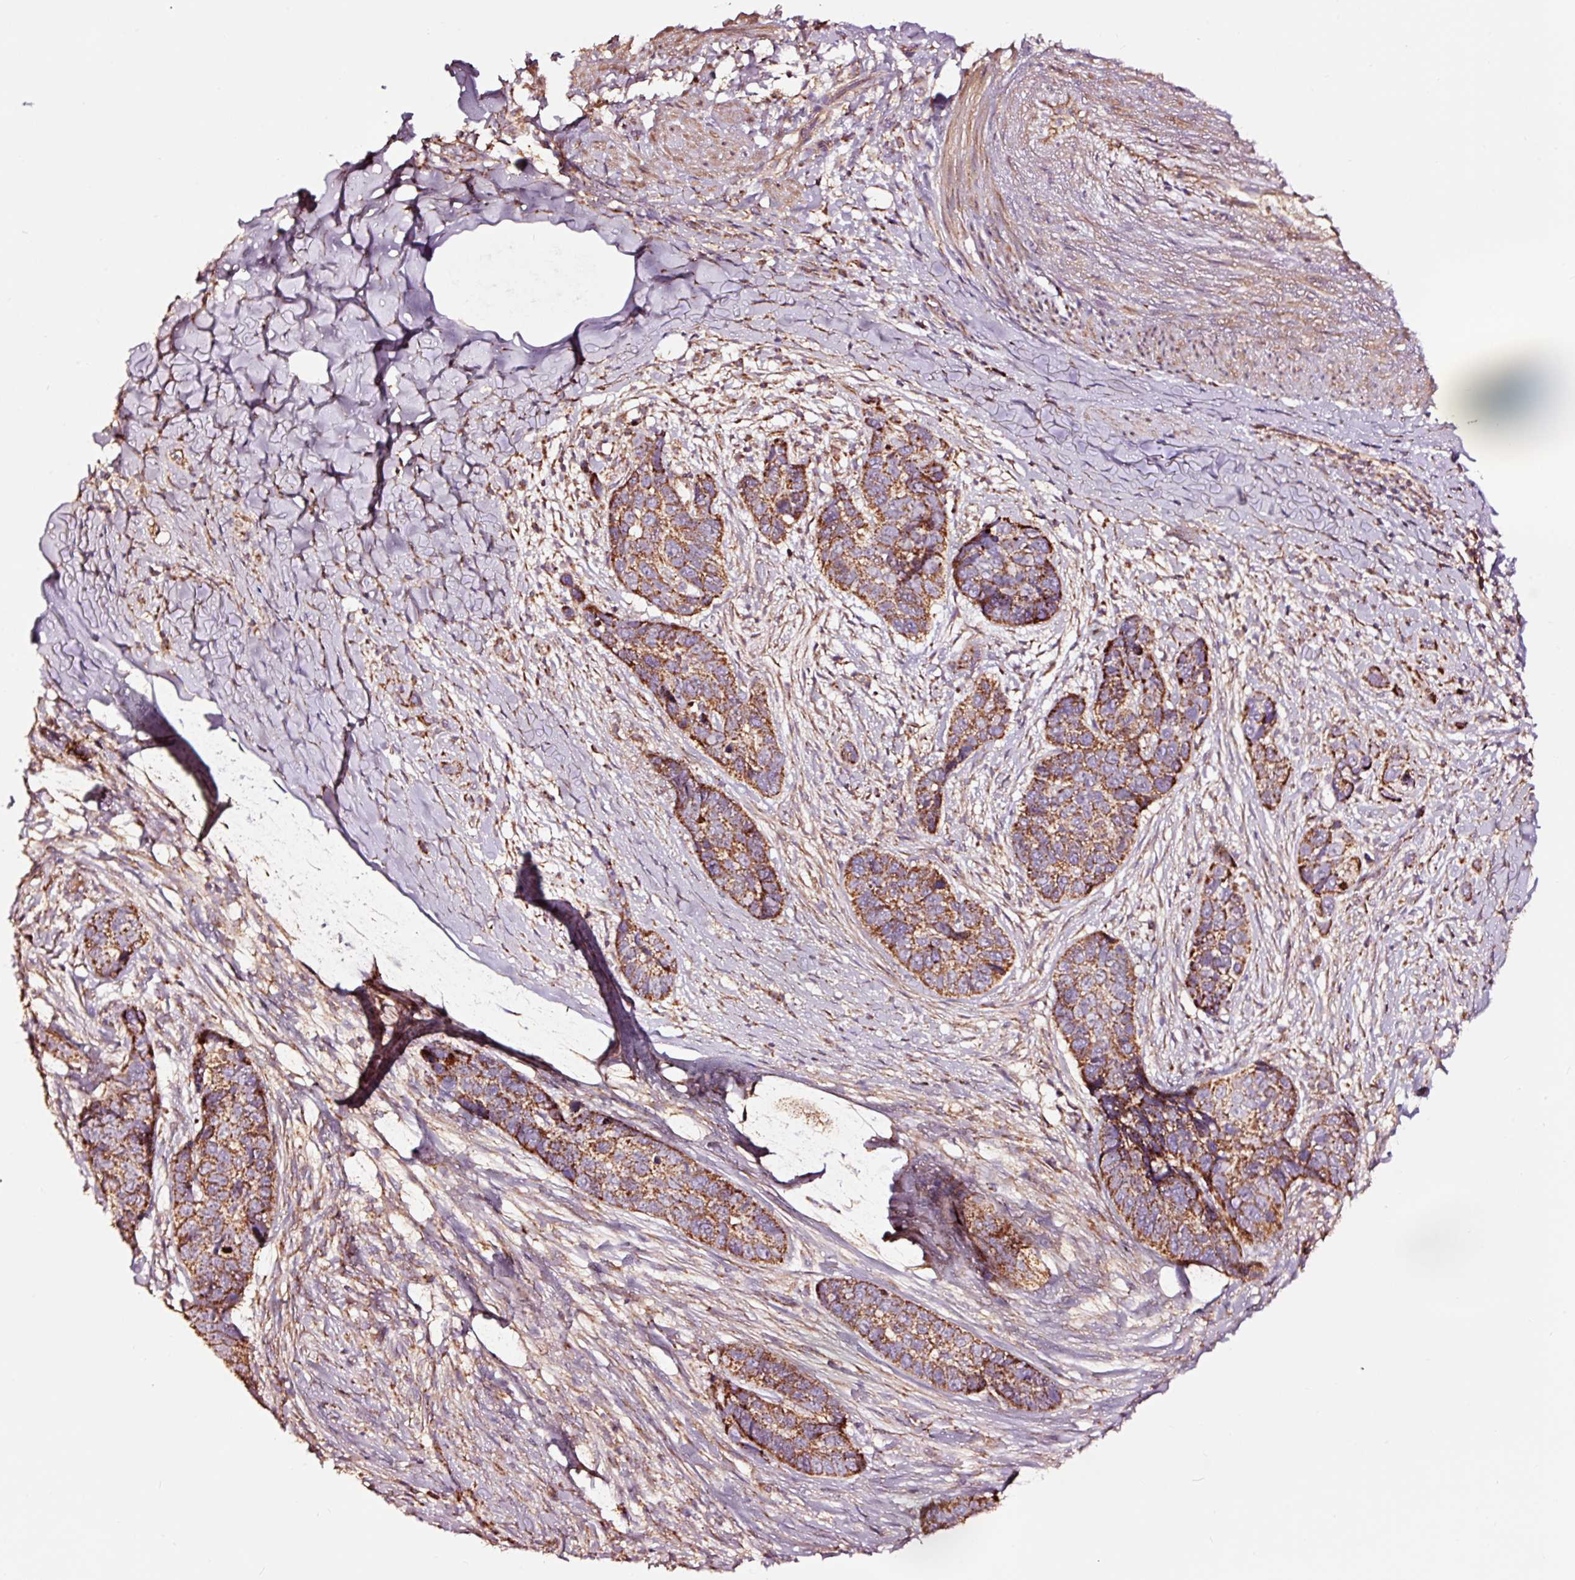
{"staining": {"intensity": "moderate", "quantity": ">75%", "location": "cytoplasmic/membranous"}, "tissue": "skin cancer", "cell_type": "Tumor cells", "image_type": "cancer", "snomed": [{"axis": "morphology", "description": "Basal cell carcinoma"}, {"axis": "topography", "description": "Skin"}], "caption": "IHC (DAB) staining of human skin basal cell carcinoma exhibits moderate cytoplasmic/membranous protein staining in approximately >75% of tumor cells.", "gene": "TPM1", "patient": {"sex": "female", "age": 82}}